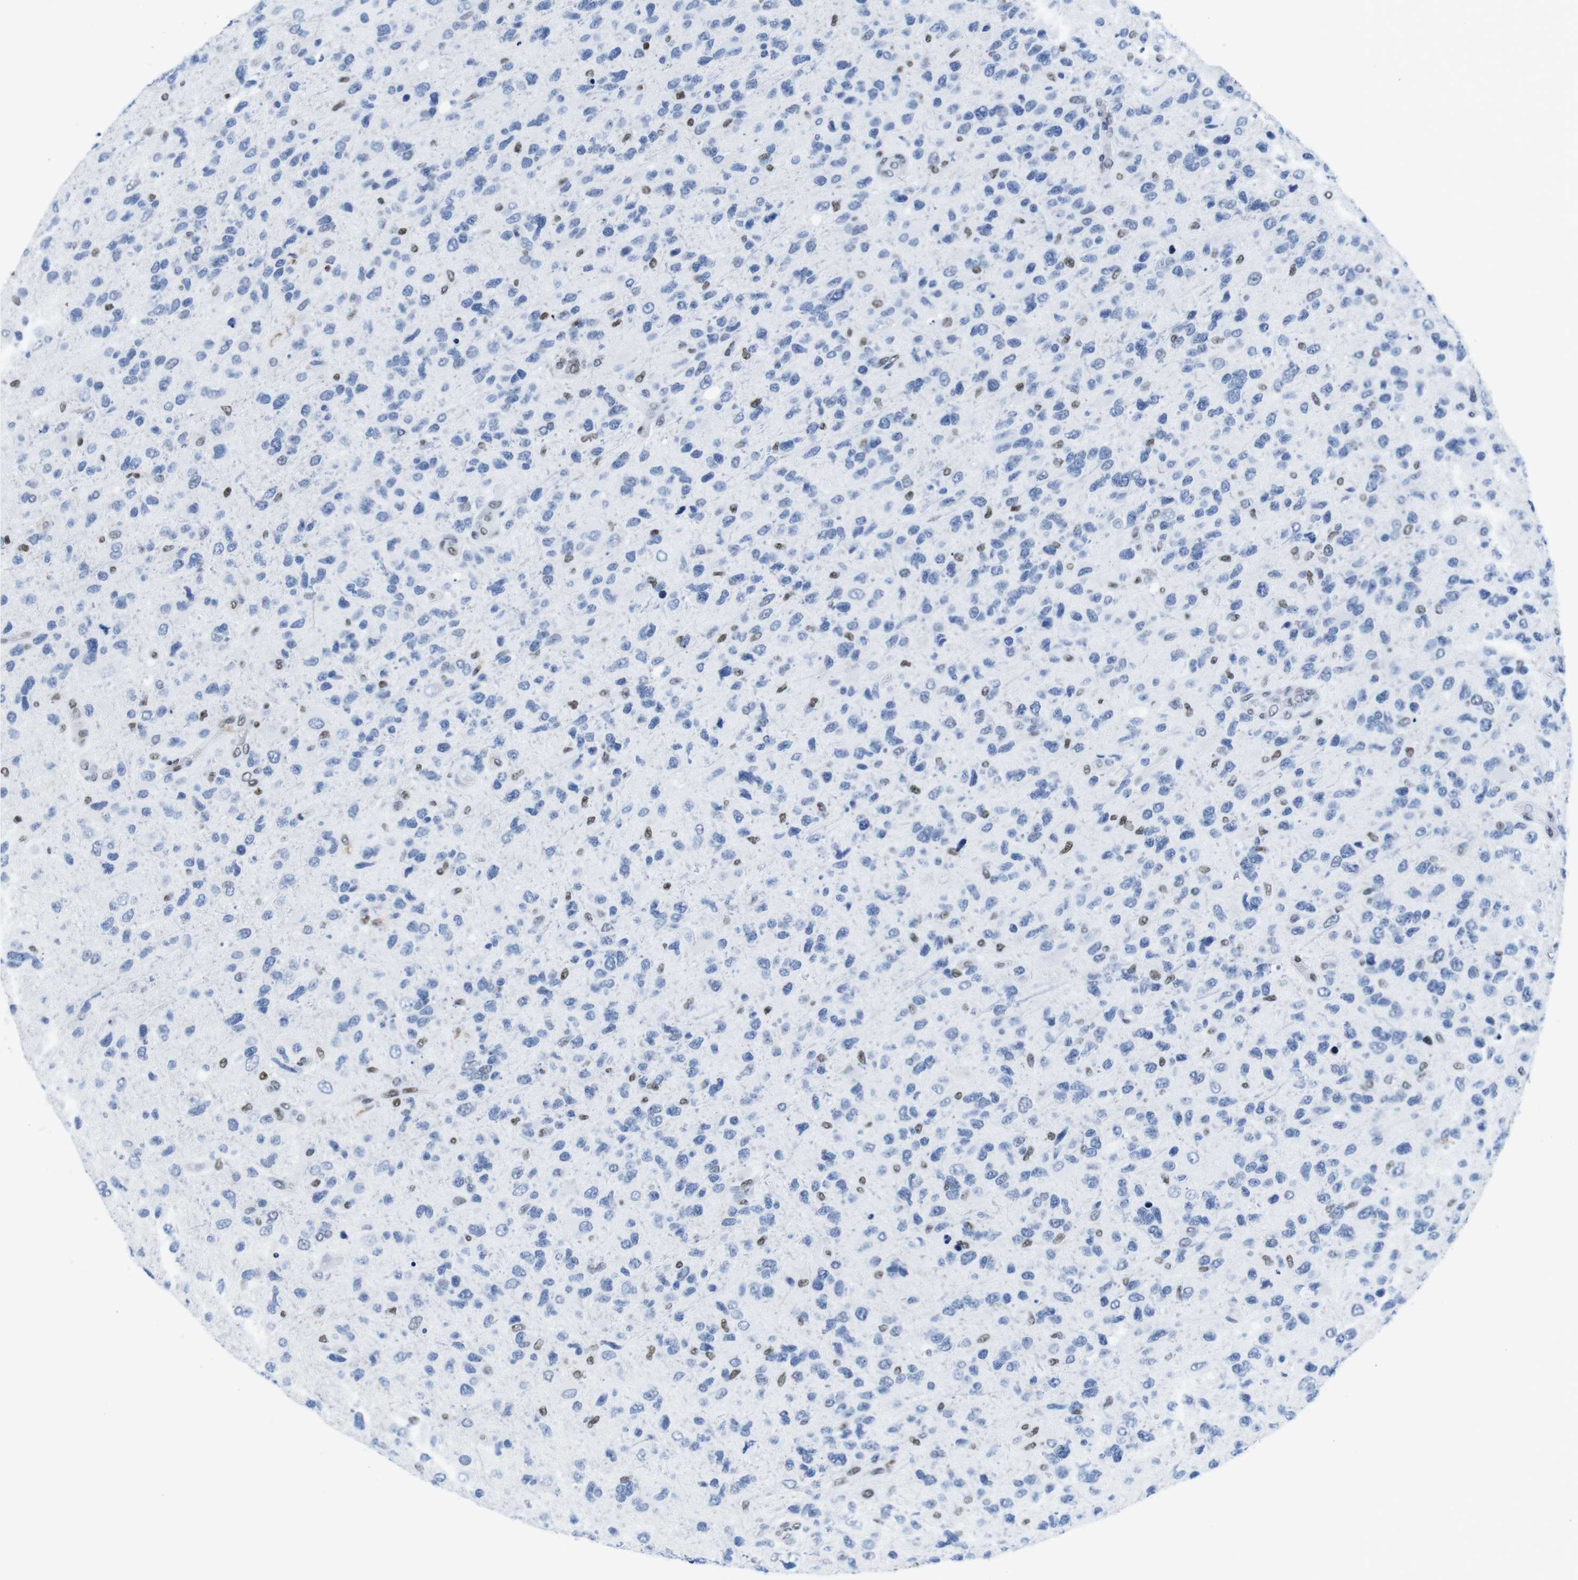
{"staining": {"intensity": "weak", "quantity": "<25%", "location": "nuclear"}, "tissue": "glioma", "cell_type": "Tumor cells", "image_type": "cancer", "snomed": [{"axis": "morphology", "description": "Glioma, malignant, High grade"}, {"axis": "topography", "description": "Brain"}], "caption": "High power microscopy photomicrograph of an immunohistochemistry (IHC) image of glioma, revealing no significant expression in tumor cells. (DAB IHC visualized using brightfield microscopy, high magnification).", "gene": "IFI16", "patient": {"sex": "female", "age": 58}}